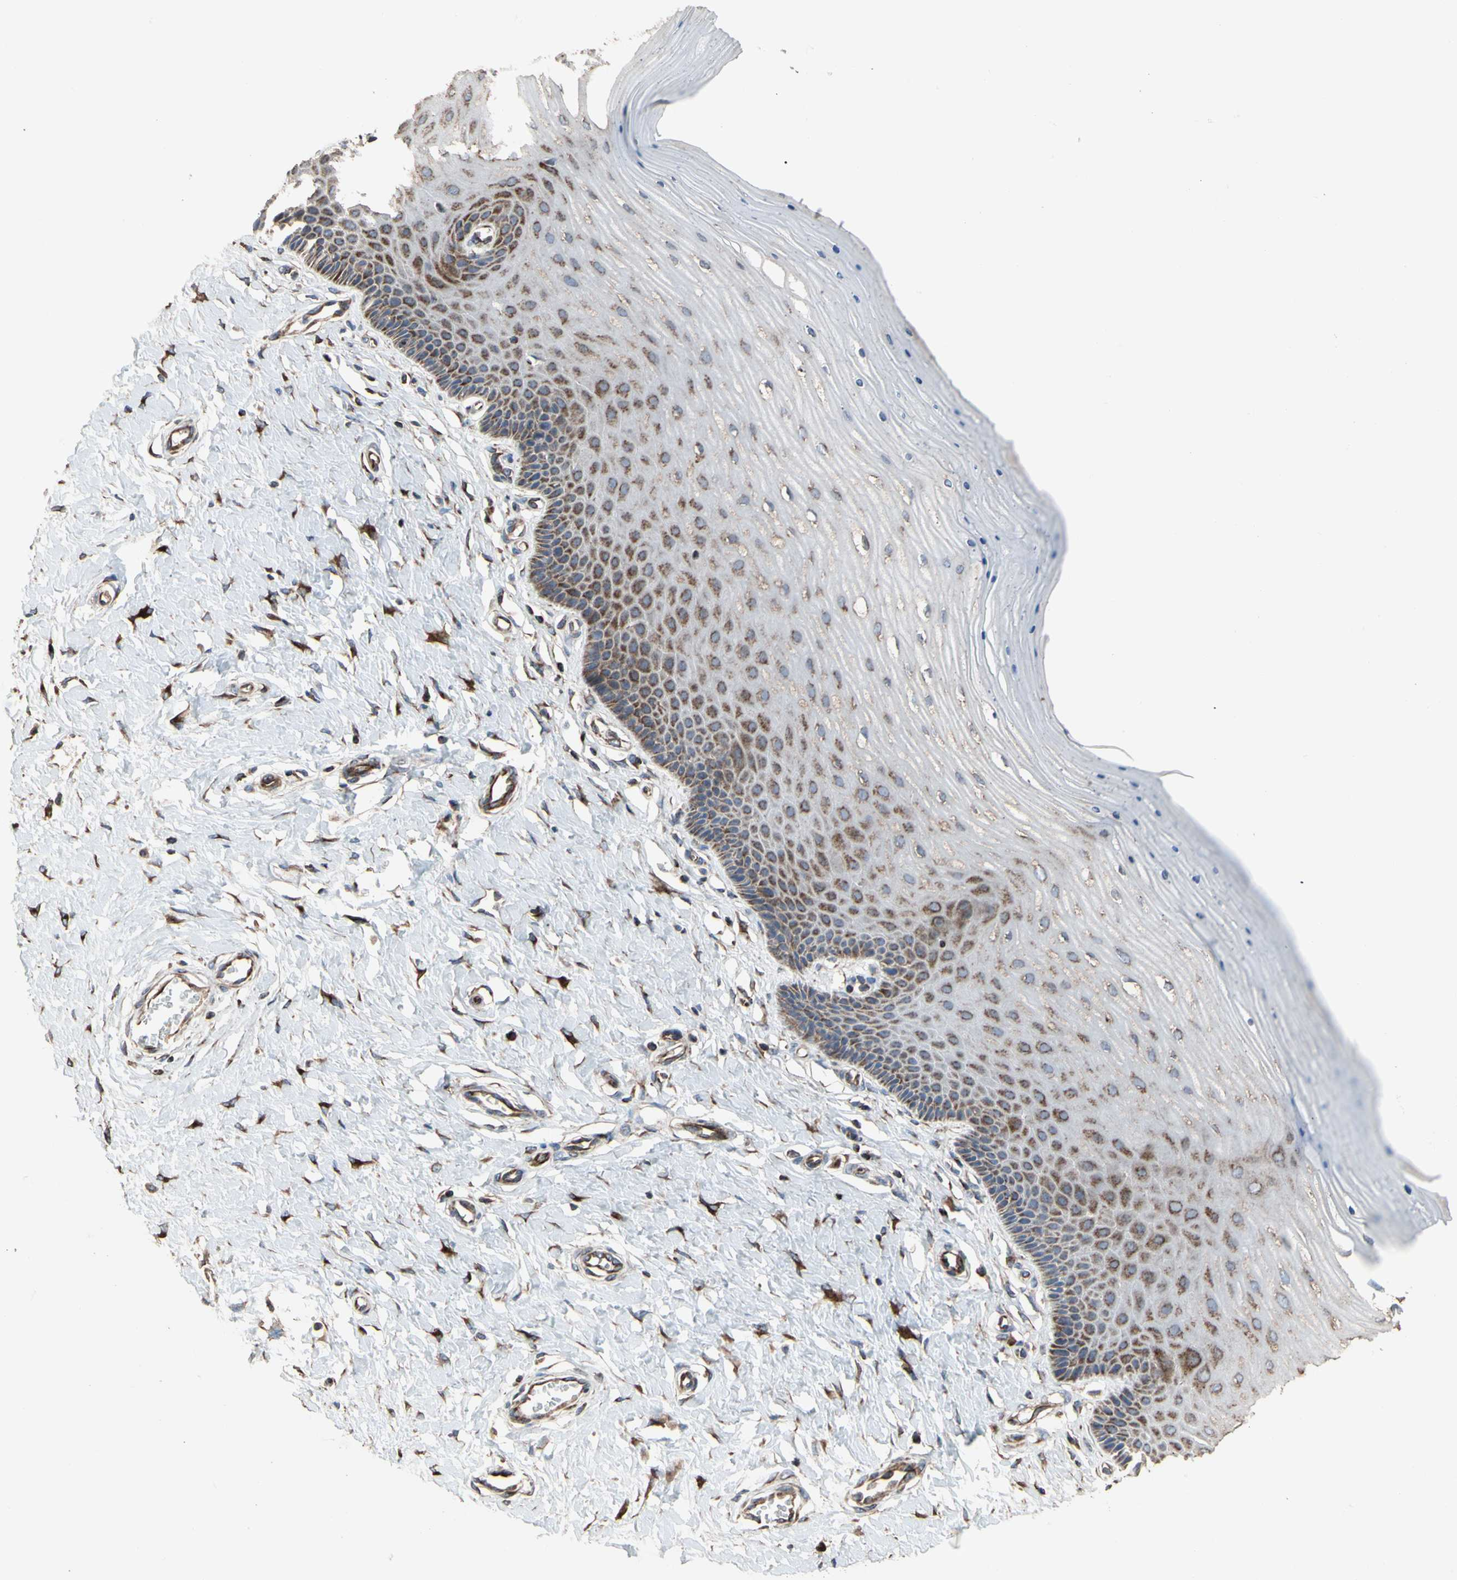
{"staining": {"intensity": "moderate", "quantity": ">75%", "location": "cytoplasmic/membranous"}, "tissue": "cervix", "cell_type": "Glandular cells", "image_type": "normal", "snomed": [{"axis": "morphology", "description": "Normal tissue, NOS"}, {"axis": "topography", "description": "Cervix"}], "caption": "Human cervix stained for a protein (brown) demonstrates moderate cytoplasmic/membranous positive expression in about >75% of glandular cells.", "gene": "TUBA1A", "patient": {"sex": "female", "age": 55}}